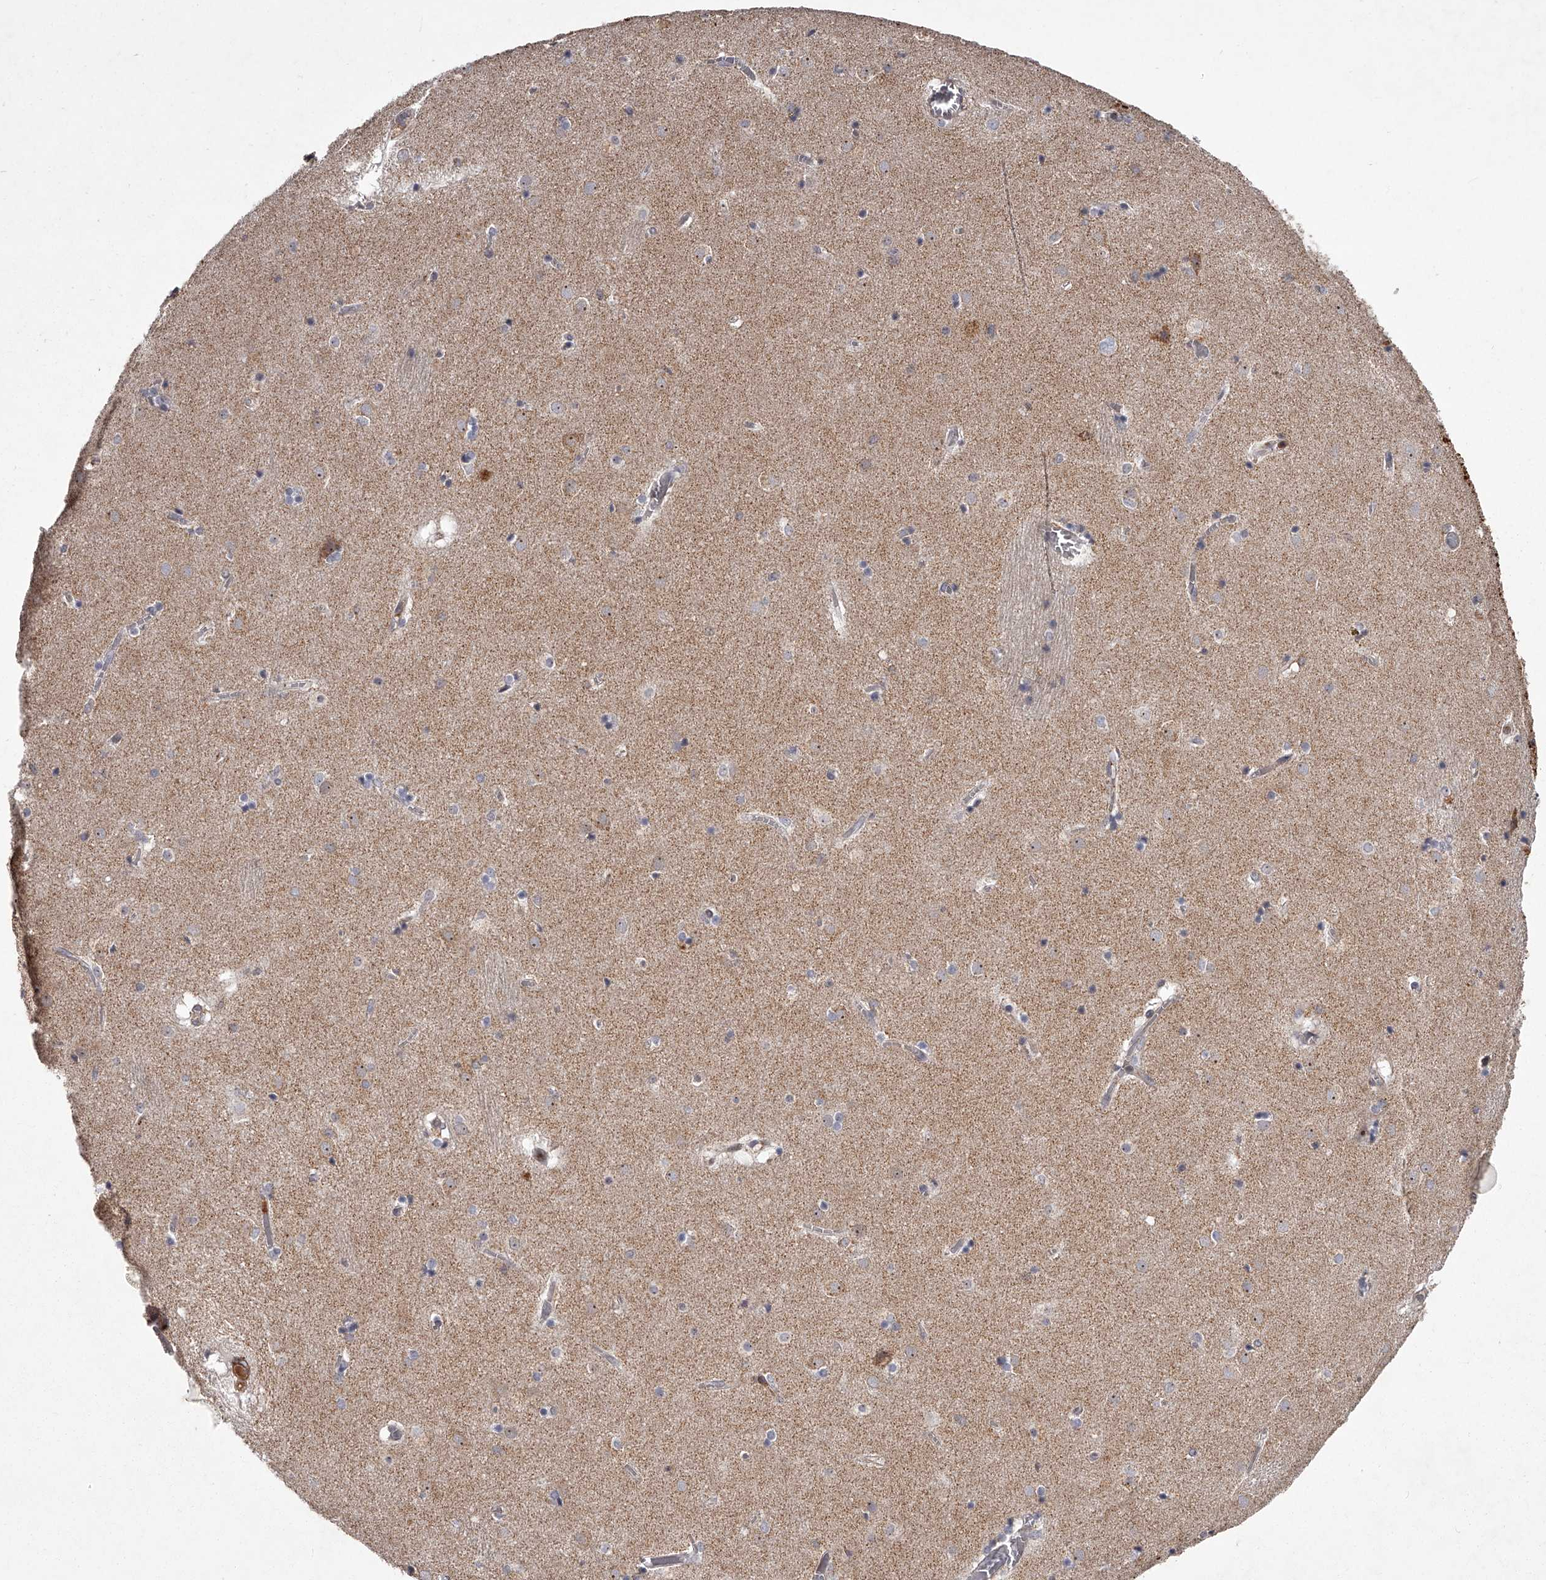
{"staining": {"intensity": "negative", "quantity": "none", "location": "none"}, "tissue": "caudate", "cell_type": "Glial cells", "image_type": "normal", "snomed": [{"axis": "morphology", "description": "Normal tissue, NOS"}, {"axis": "topography", "description": "Lateral ventricle wall"}], "caption": "High power microscopy micrograph of an immunohistochemistry photomicrograph of unremarkable caudate, revealing no significant positivity in glial cells.", "gene": "RRP36", "patient": {"sex": "male", "age": 70}}